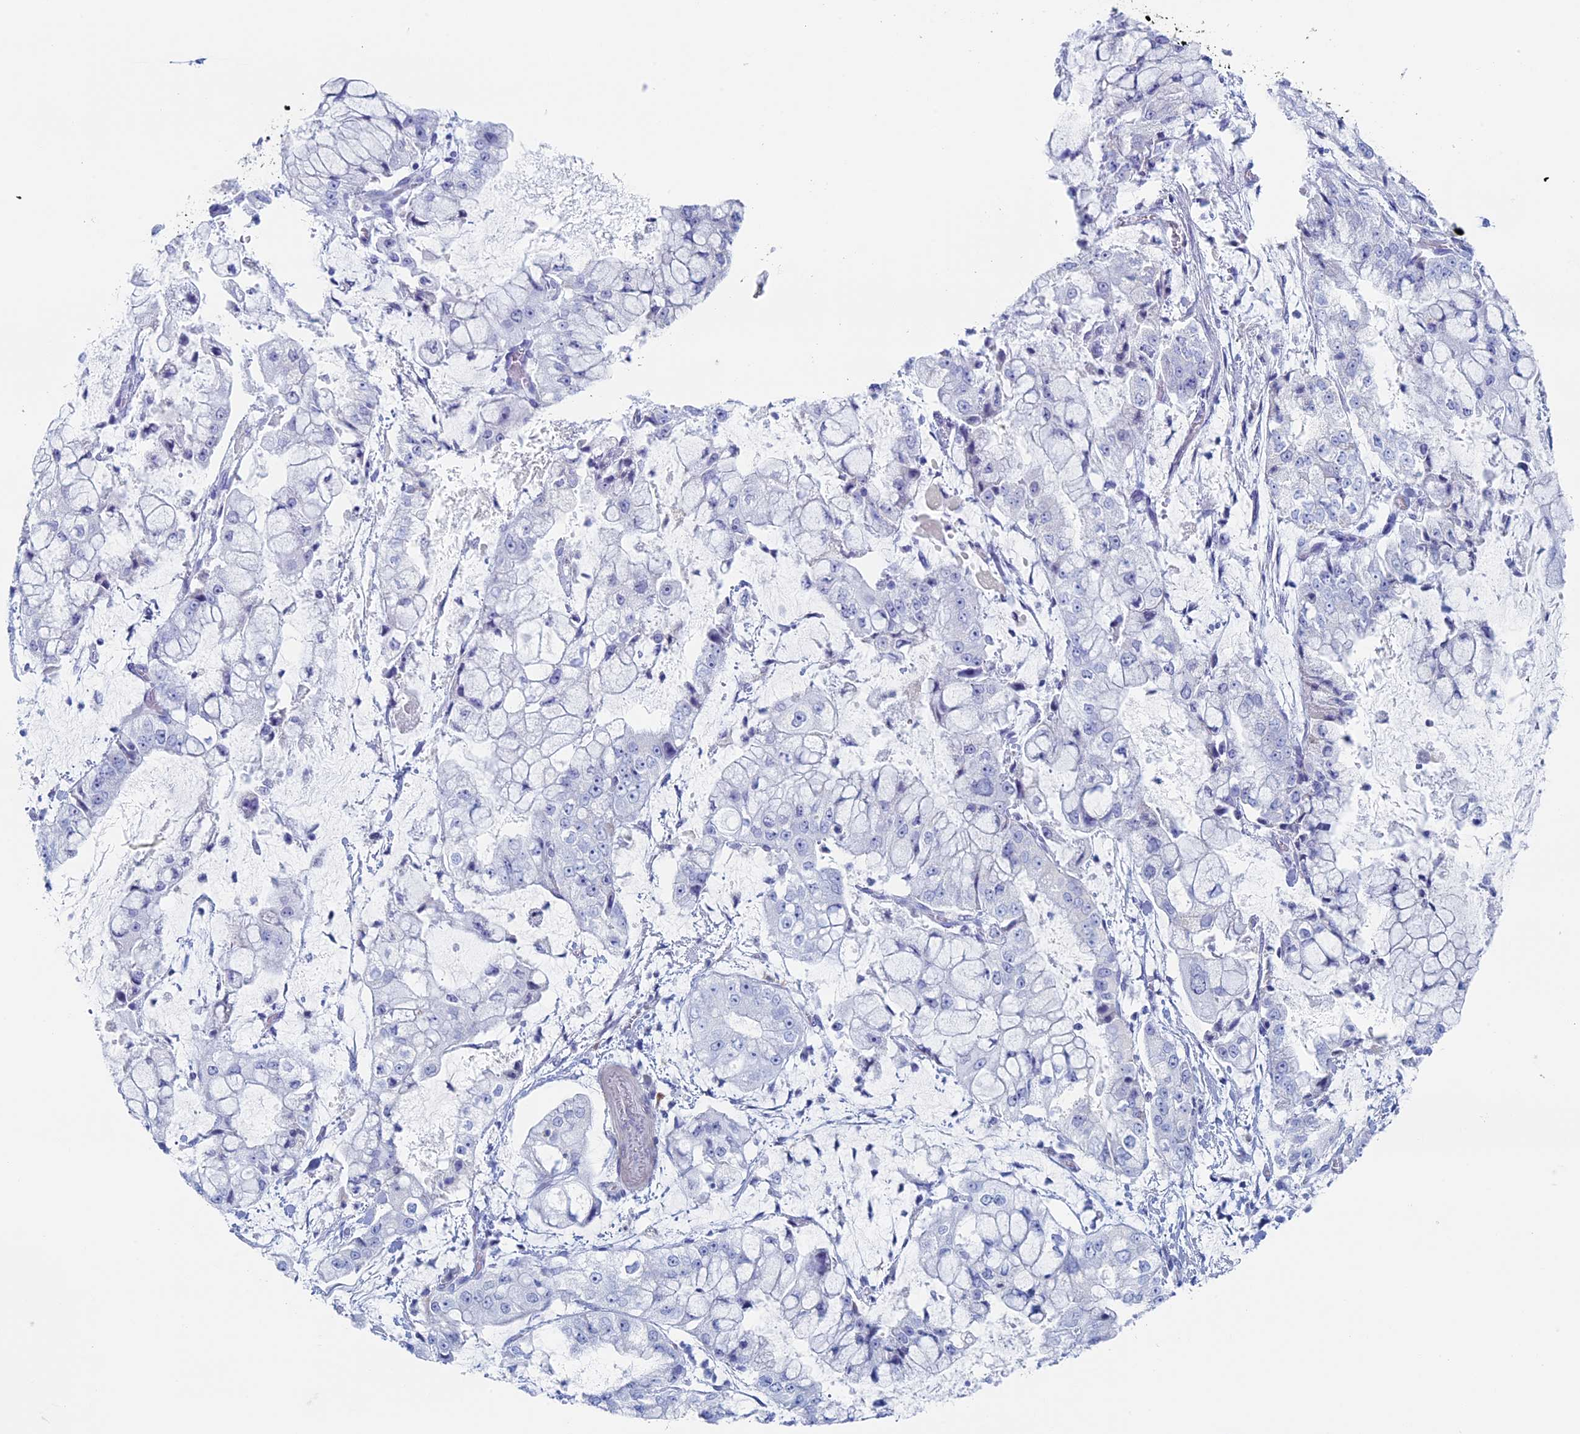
{"staining": {"intensity": "negative", "quantity": "none", "location": "none"}, "tissue": "stomach cancer", "cell_type": "Tumor cells", "image_type": "cancer", "snomed": [{"axis": "morphology", "description": "Adenocarcinoma, NOS"}, {"axis": "topography", "description": "Stomach"}], "caption": "Image shows no significant protein staining in tumor cells of adenocarcinoma (stomach). (Immunohistochemistry, brightfield microscopy, high magnification).", "gene": "MAGEB6", "patient": {"sex": "male", "age": 76}}